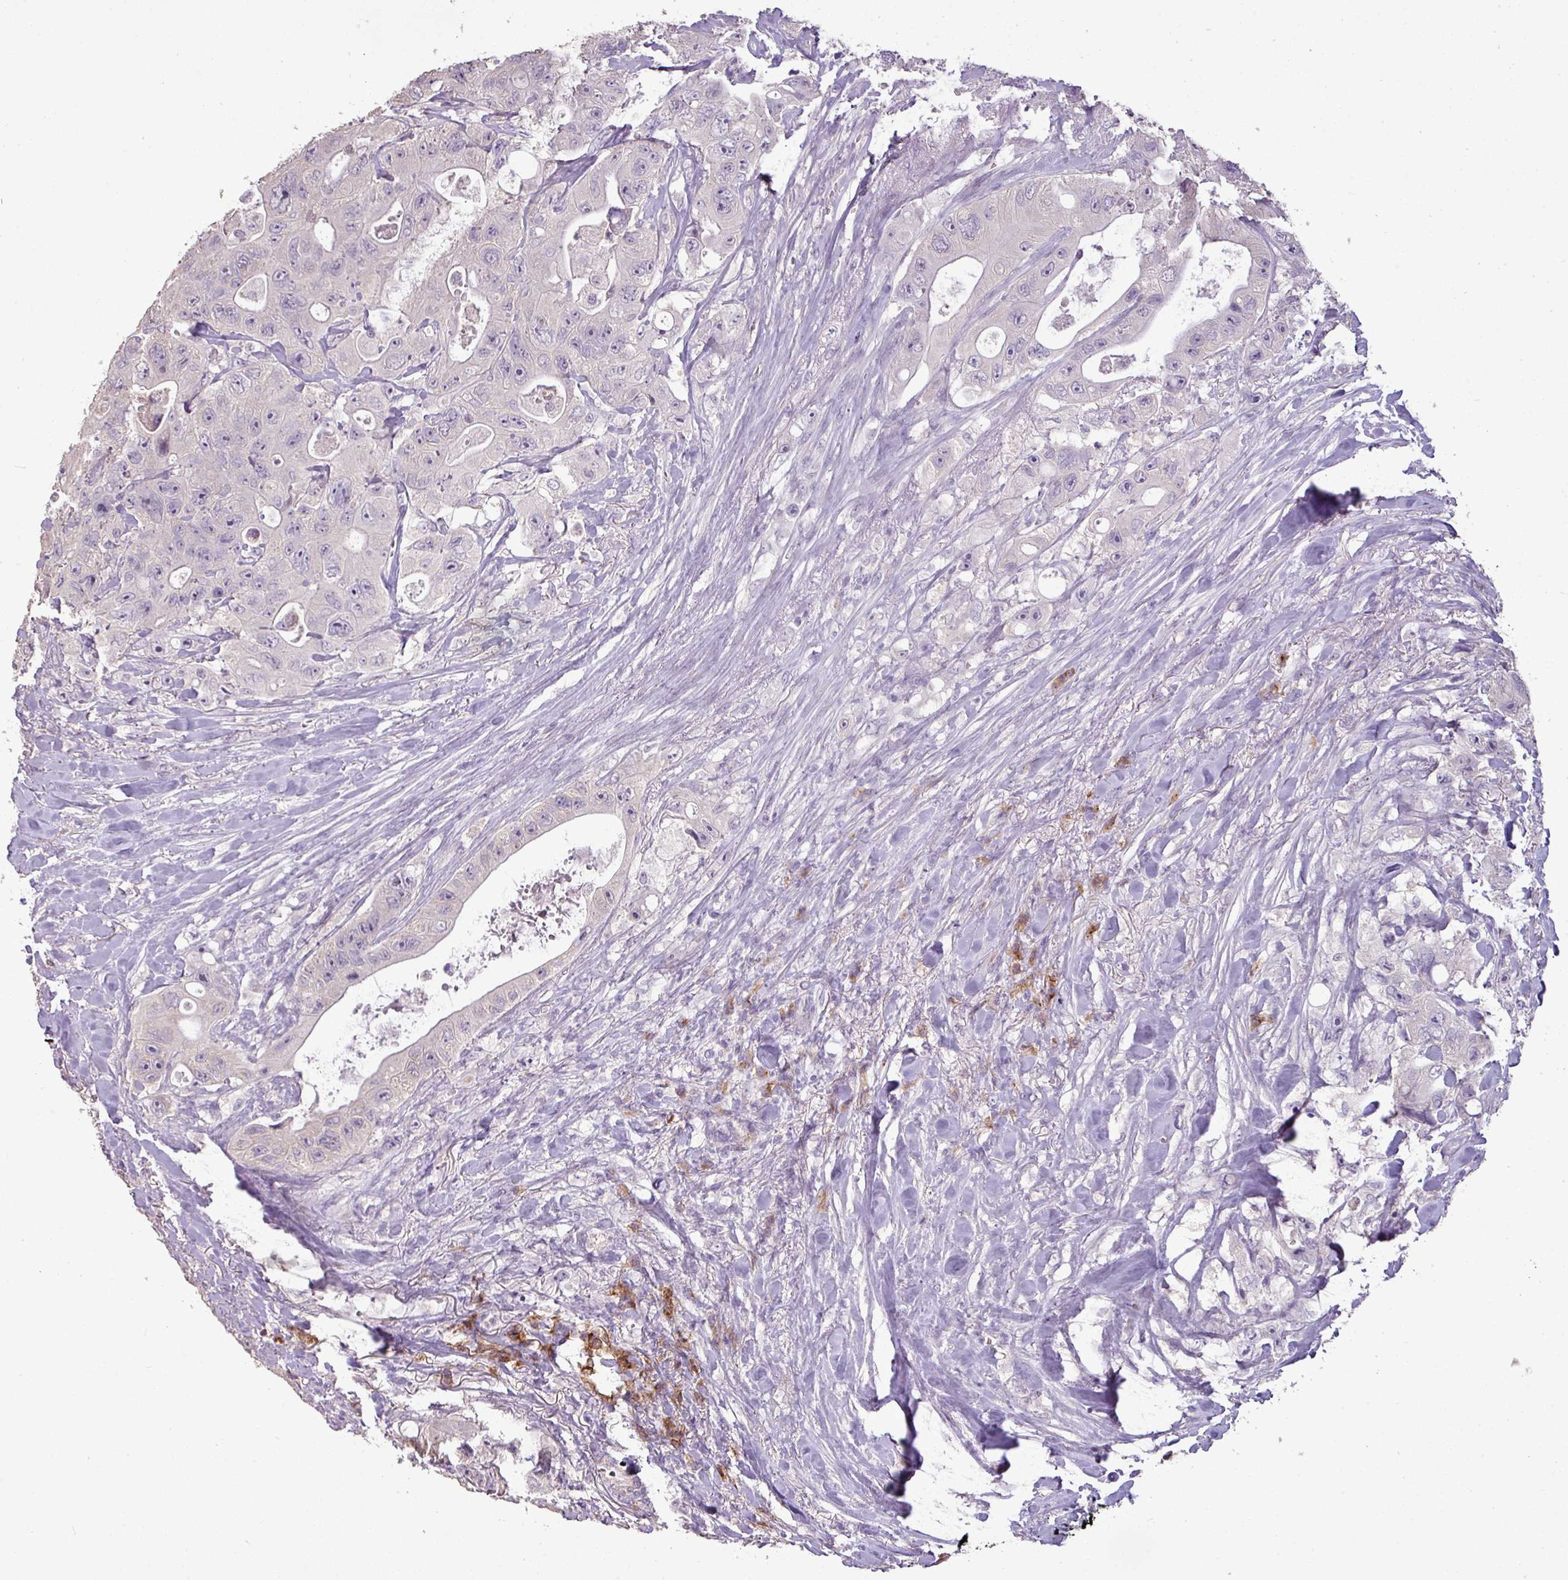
{"staining": {"intensity": "negative", "quantity": "none", "location": "none"}, "tissue": "colorectal cancer", "cell_type": "Tumor cells", "image_type": "cancer", "snomed": [{"axis": "morphology", "description": "Adenocarcinoma, NOS"}, {"axis": "topography", "description": "Colon"}], "caption": "The IHC micrograph has no significant staining in tumor cells of colorectal cancer tissue.", "gene": "LY9", "patient": {"sex": "female", "age": 46}}